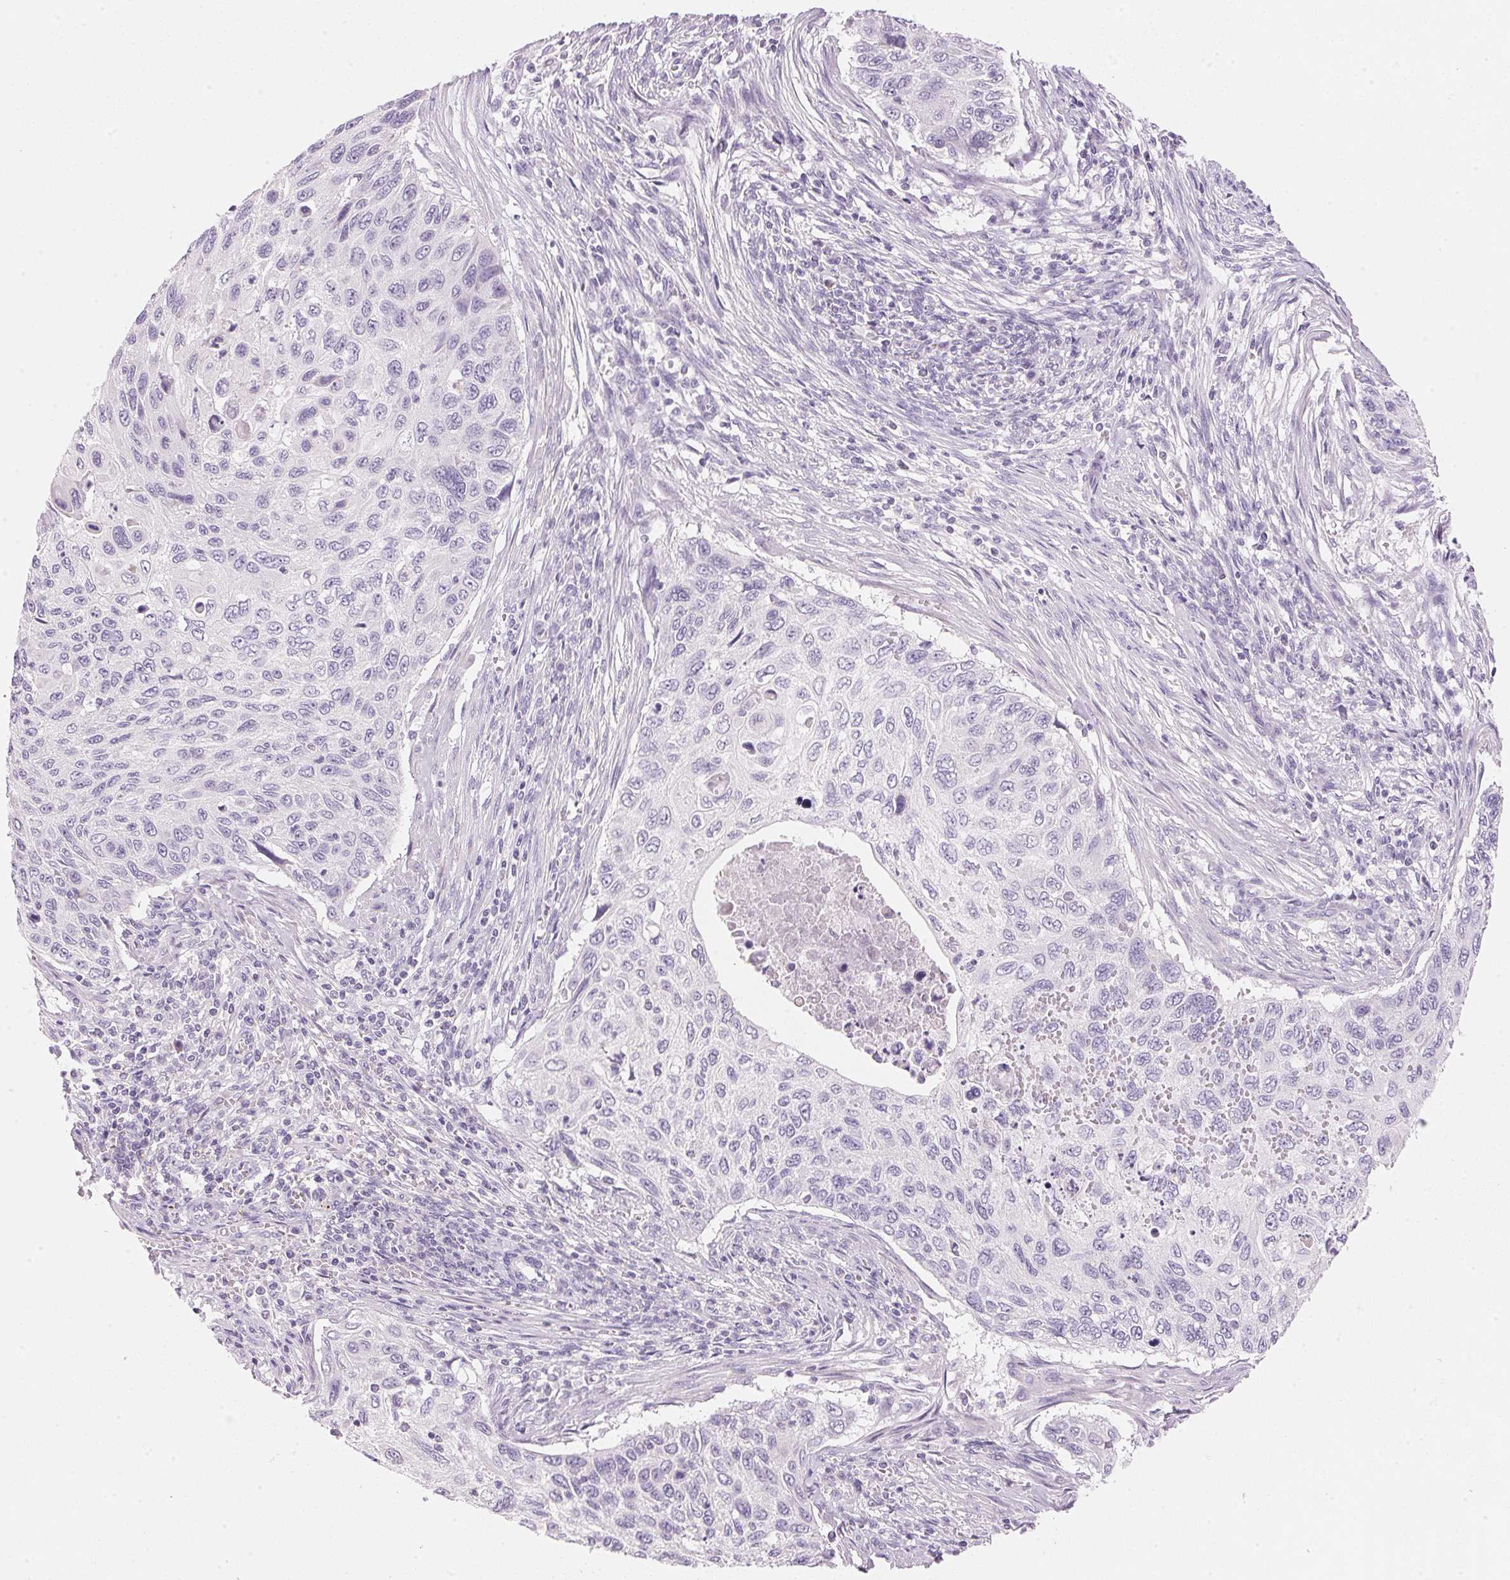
{"staining": {"intensity": "negative", "quantity": "none", "location": "none"}, "tissue": "cervical cancer", "cell_type": "Tumor cells", "image_type": "cancer", "snomed": [{"axis": "morphology", "description": "Squamous cell carcinoma, NOS"}, {"axis": "topography", "description": "Cervix"}], "caption": "Histopathology image shows no protein expression in tumor cells of cervical cancer (squamous cell carcinoma) tissue.", "gene": "CYP11B1", "patient": {"sex": "female", "age": 70}}